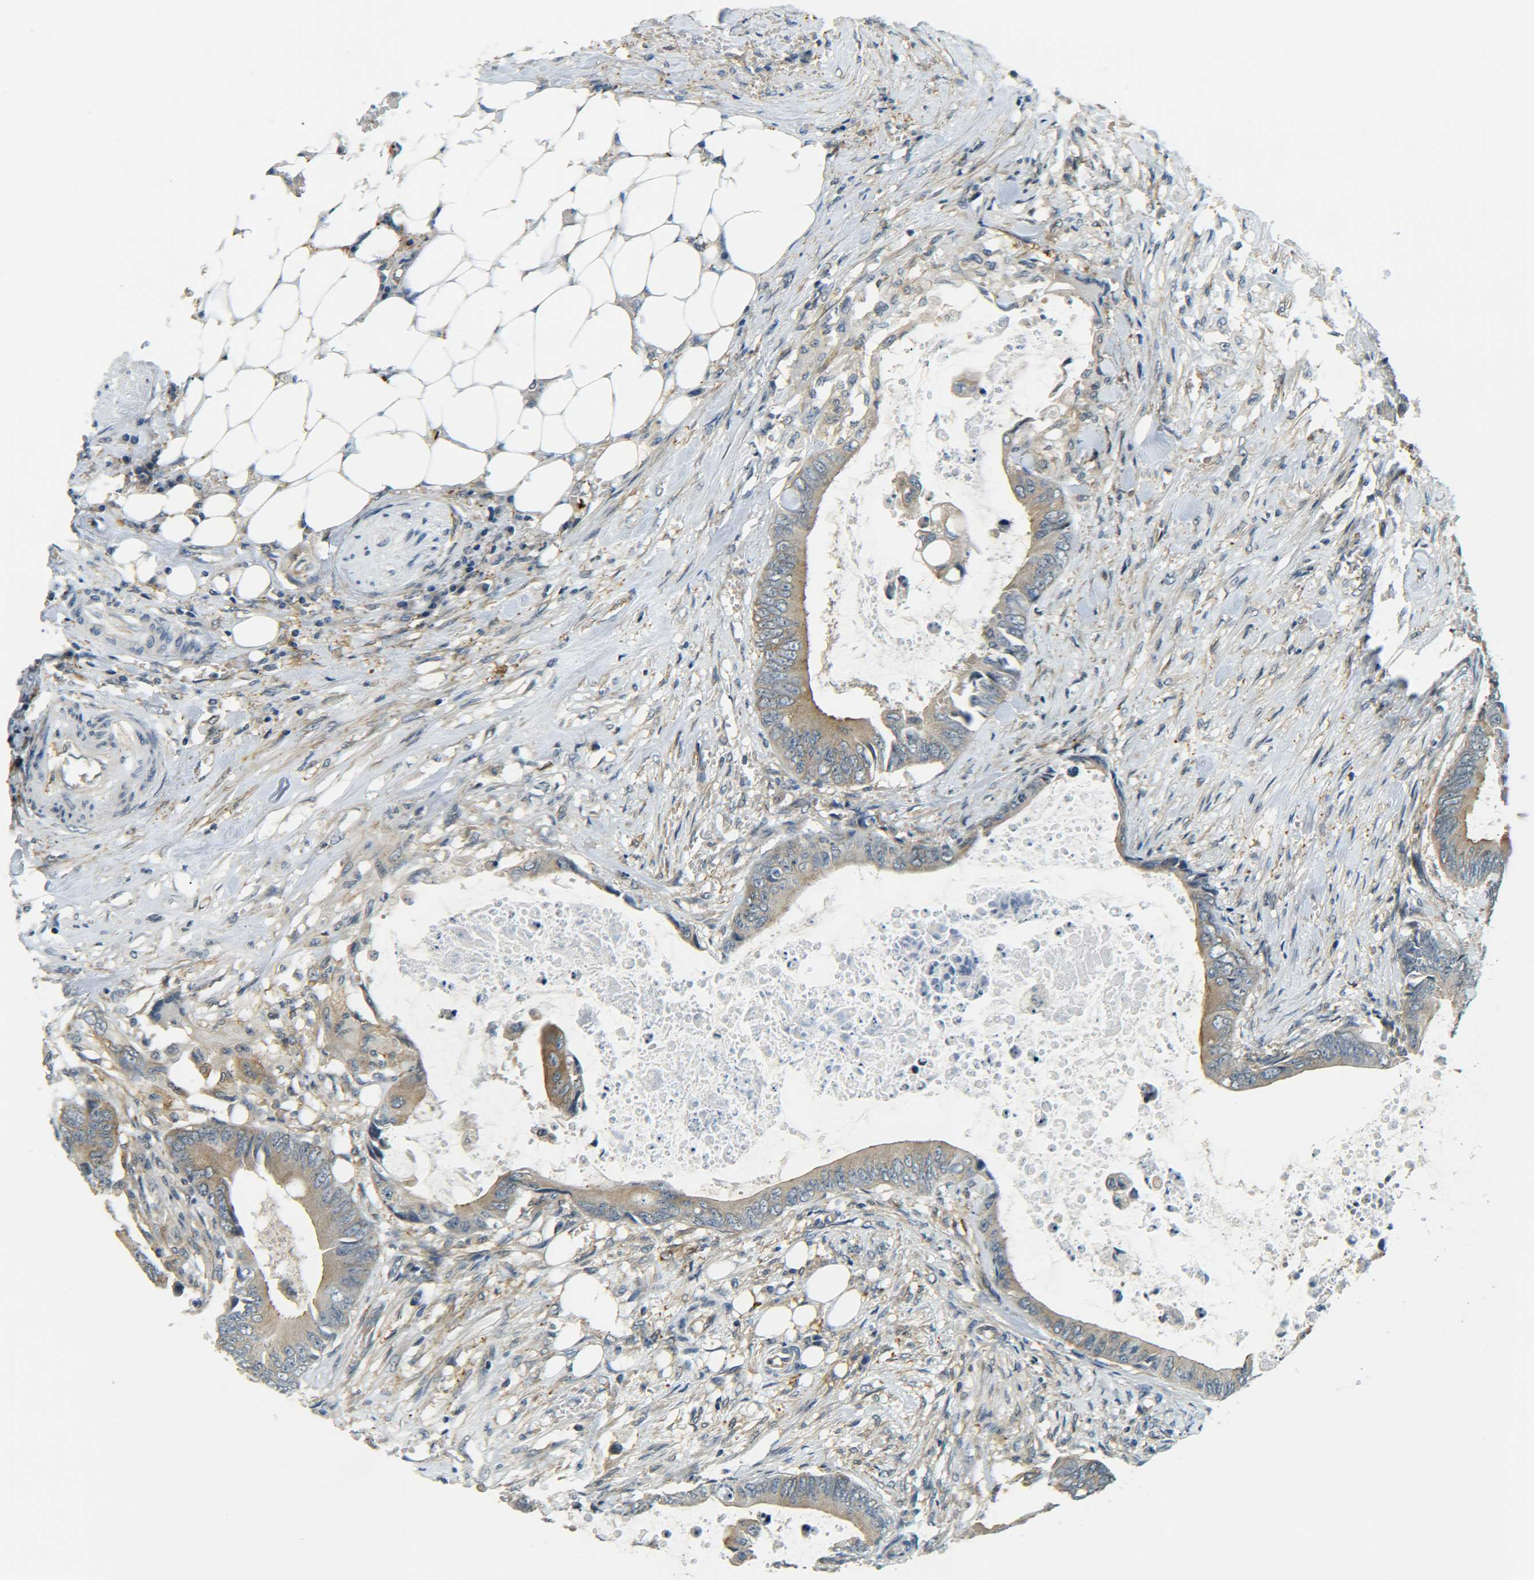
{"staining": {"intensity": "moderate", "quantity": ">75%", "location": "cytoplasmic/membranous"}, "tissue": "colorectal cancer", "cell_type": "Tumor cells", "image_type": "cancer", "snomed": [{"axis": "morphology", "description": "Normal tissue, NOS"}, {"axis": "morphology", "description": "Adenocarcinoma, NOS"}, {"axis": "topography", "description": "Rectum"}, {"axis": "topography", "description": "Peripheral nerve tissue"}], "caption": "An image of human adenocarcinoma (colorectal) stained for a protein shows moderate cytoplasmic/membranous brown staining in tumor cells.", "gene": "DAB2", "patient": {"sex": "female", "age": 77}}